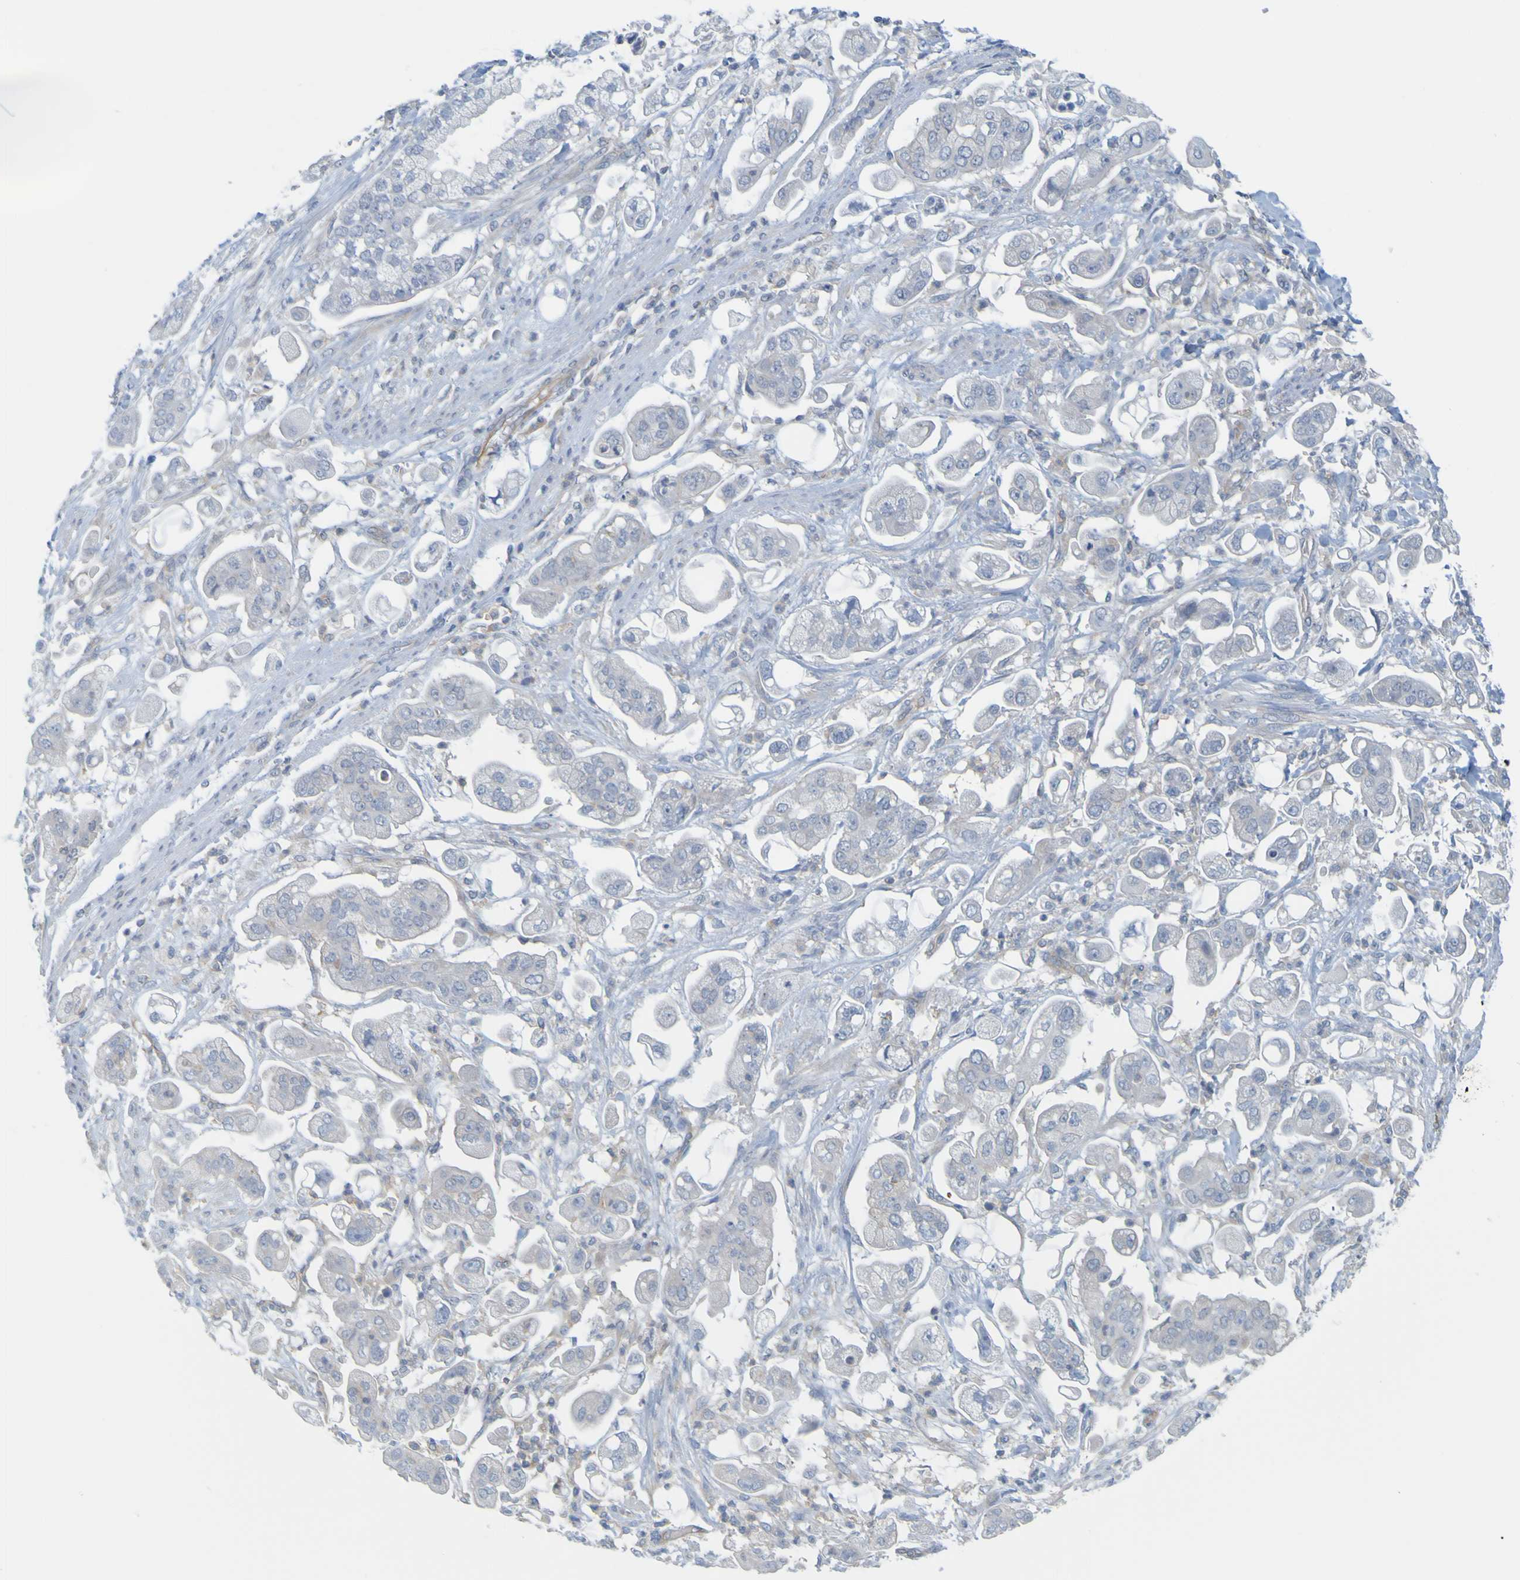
{"staining": {"intensity": "negative", "quantity": "none", "location": "none"}, "tissue": "stomach cancer", "cell_type": "Tumor cells", "image_type": "cancer", "snomed": [{"axis": "morphology", "description": "Adenocarcinoma, NOS"}, {"axis": "topography", "description": "Stomach"}], "caption": "Tumor cells are negative for protein expression in human stomach cancer.", "gene": "APPL1", "patient": {"sex": "male", "age": 62}}